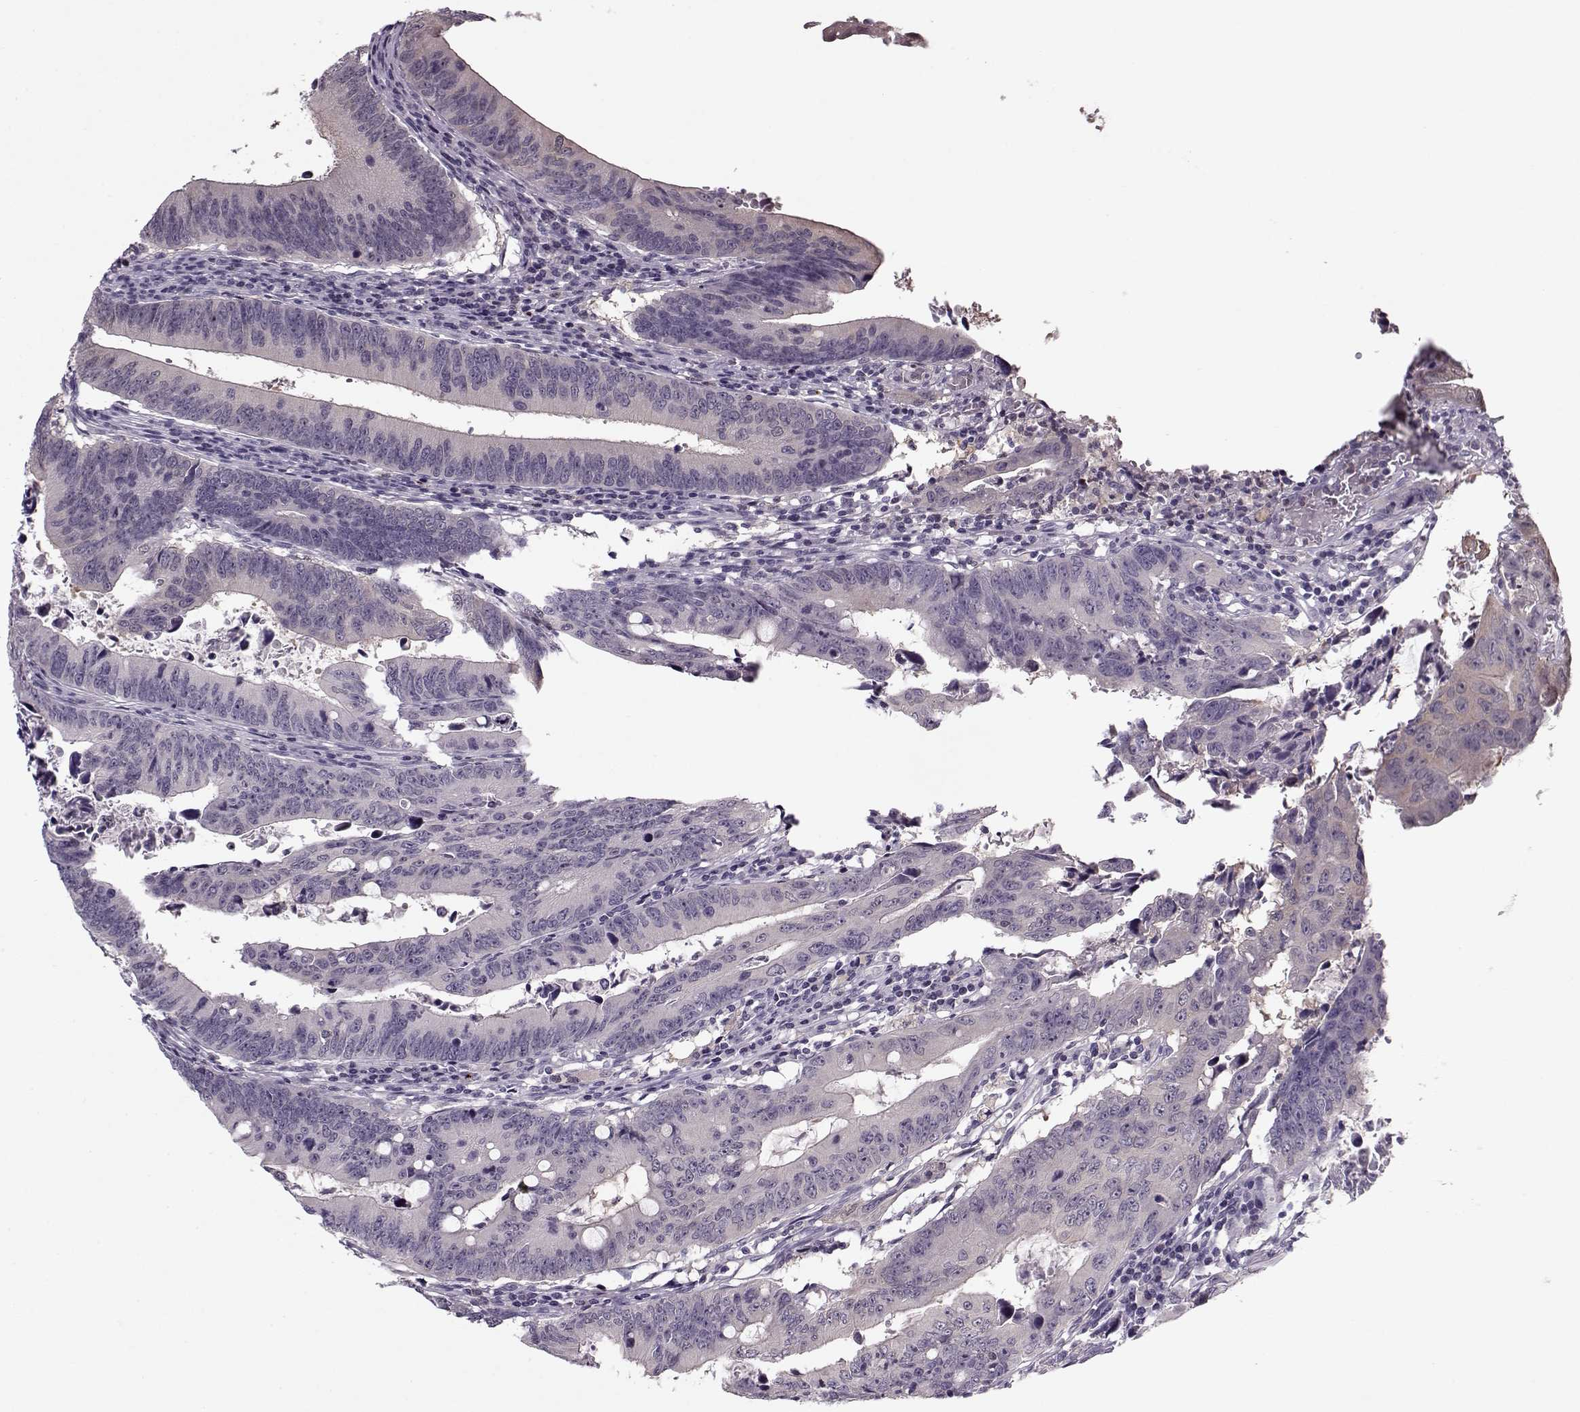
{"staining": {"intensity": "weak", "quantity": "<25%", "location": "cytoplasmic/membranous"}, "tissue": "colorectal cancer", "cell_type": "Tumor cells", "image_type": "cancer", "snomed": [{"axis": "morphology", "description": "Adenocarcinoma, NOS"}, {"axis": "topography", "description": "Colon"}], "caption": "This photomicrograph is of colorectal cancer stained with immunohistochemistry (IHC) to label a protein in brown with the nuclei are counter-stained blue. There is no positivity in tumor cells. Brightfield microscopy of immunohistochemistry (IHC) stained with DAB (brown) and hematoxylin (blue), captured at high magnification.", "gene": "ACOT11", "patient": {"sex": "female", "age": 87}}